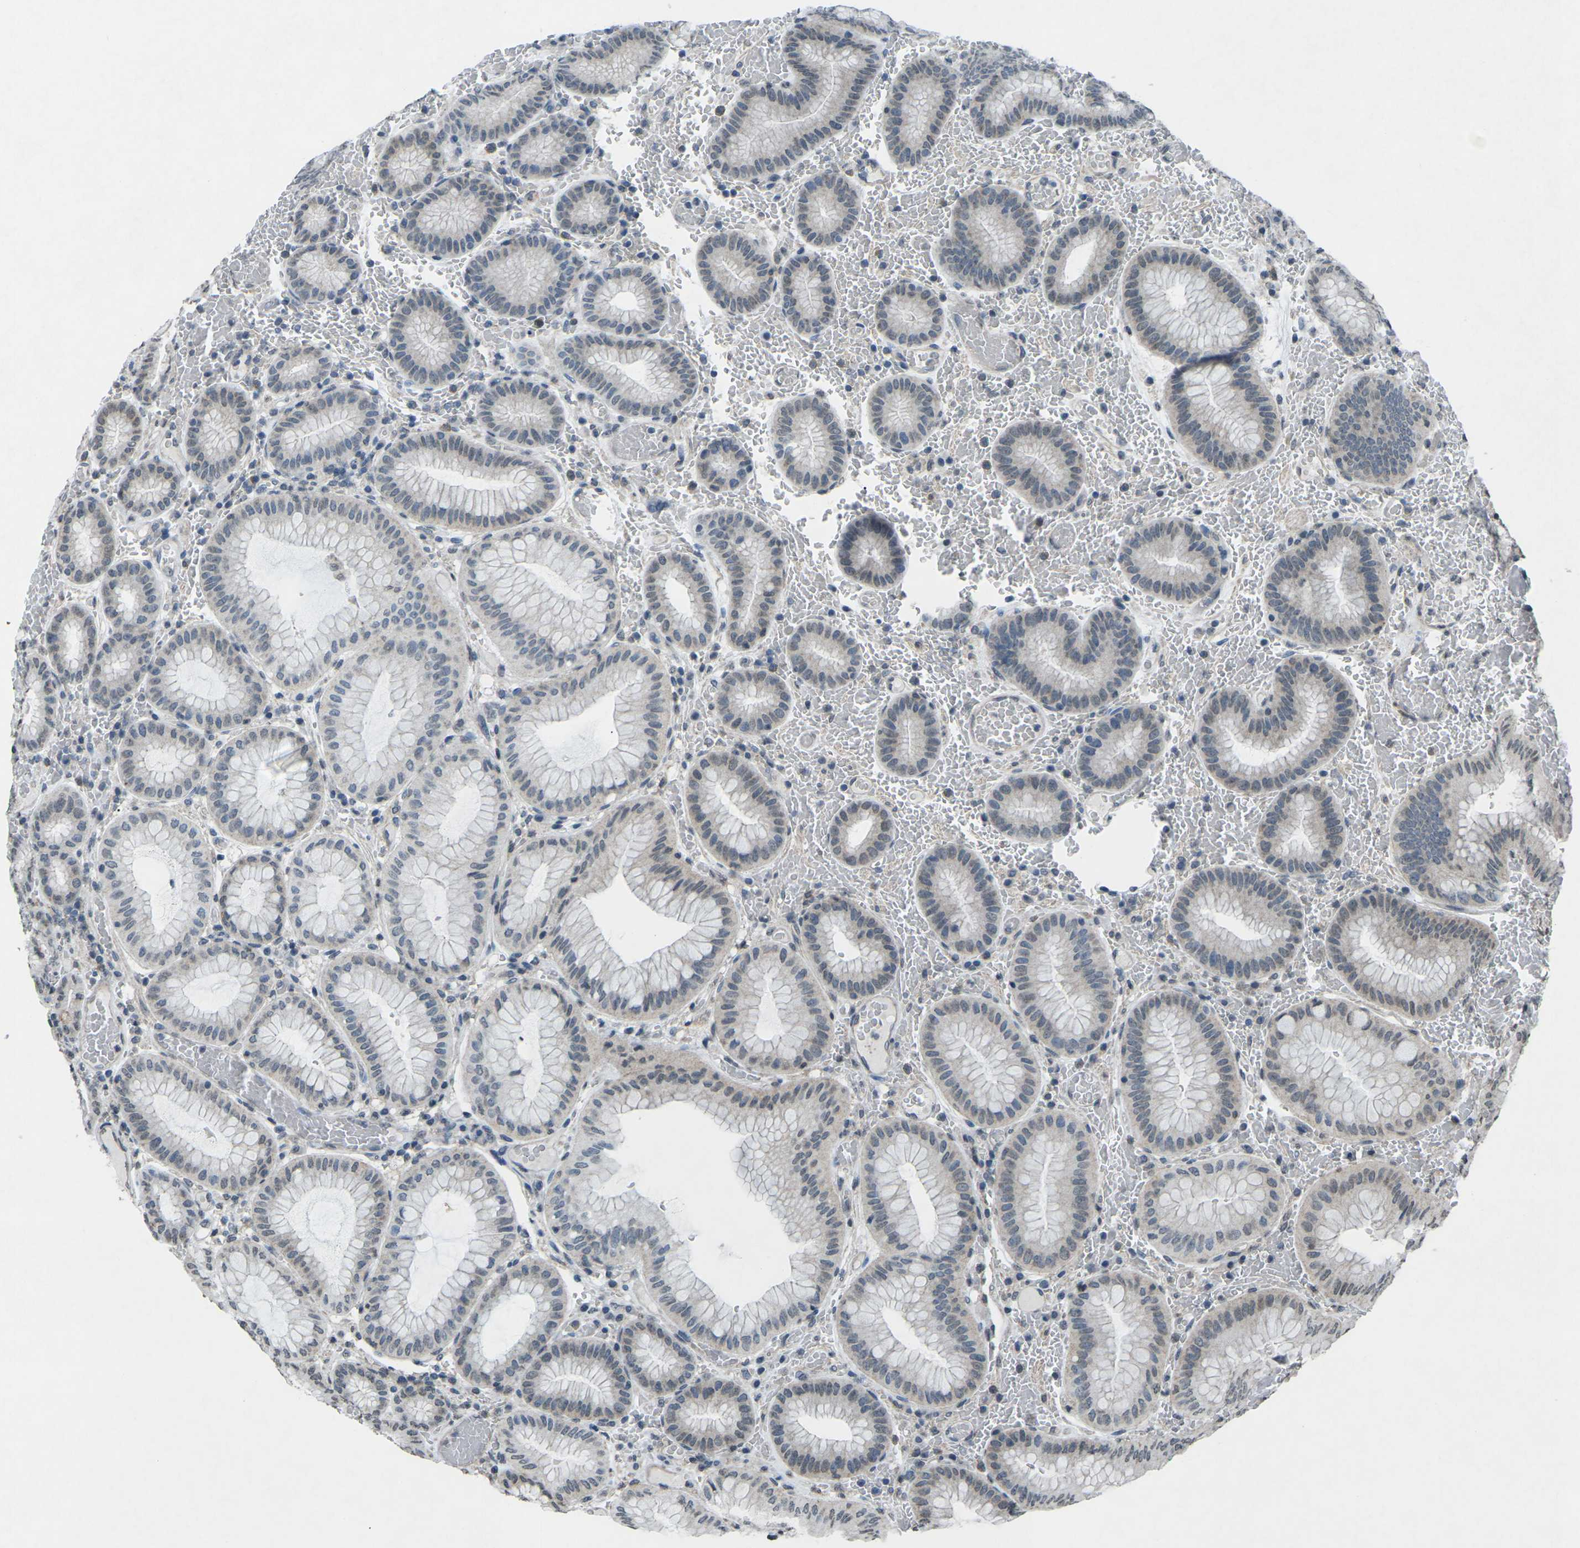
{"staining": {"intensity": "weak", "quantity": "<25%", "location": "cytoplasmic/membranous,nuclear"}, "tissue": "stomach", "cell_type": "Glandular cells", "image_type": "normal", "snomed": [{"axis": "morphology", "description": "Normal tissue, NOS"}, {"axis": "morphology", "description": "Carcinoid, malignant, NOS"}, {"axis": "topography", "description": "Stomach, upper"}], "caption": "Immunohistochemistry histopathology image of benign stomach: human stomach stained with DAB (3,3'-diaminobenzidine) demonstrates no significant protein staining in glandular cells. Nuclei are stained in blue.", "gene": "TFR2", "patient": {"sex": "male", "age": 39}}